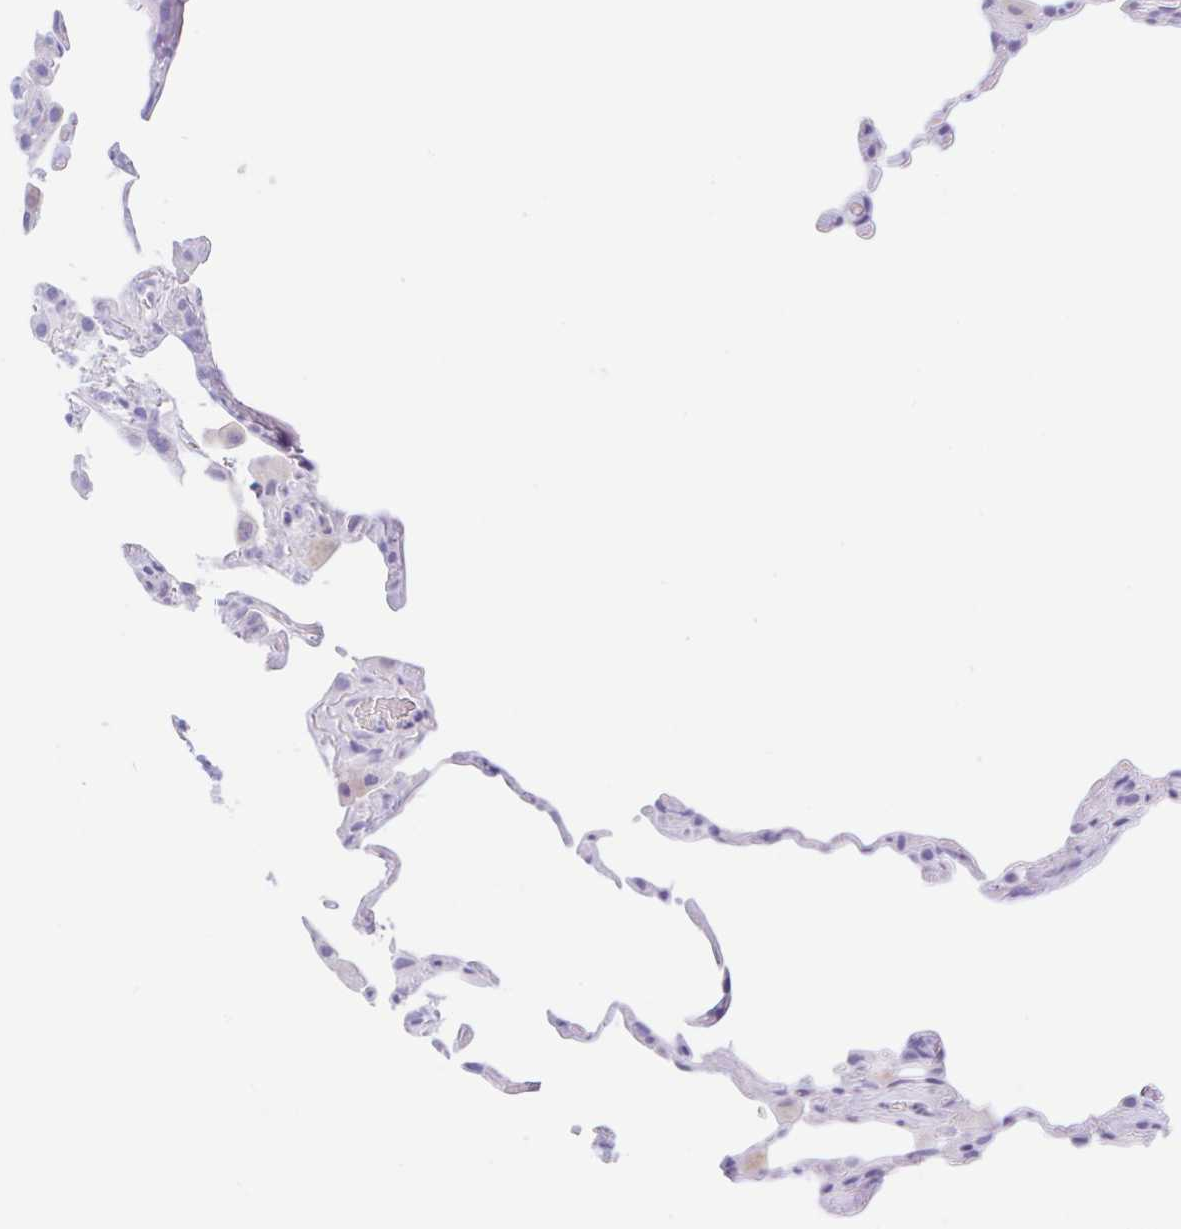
{"staining": {"intensity": "moderate", "quantity": "<25%", "location": "cytoplasmic/membranous"}, "tissue": "lung", "cell_type": "Alveolar cells", "image_type": "normal", "snomed": [{"axis": "morphology", "description": "Normal tissue, NOS"}, {"axis": "topography", "description": "Lung"}], "caption": "Moderate cytoplasmic/membranous protein staining is identified in approximately <25% of alveolar cells in lung. The protein of interest is stained brown, and the nuclei are stained in blue (DAB IHC with brightfield microscopy, high magnification).", "gene": "ANKRD9", "patient": {"sex": "female", "age": 57}}